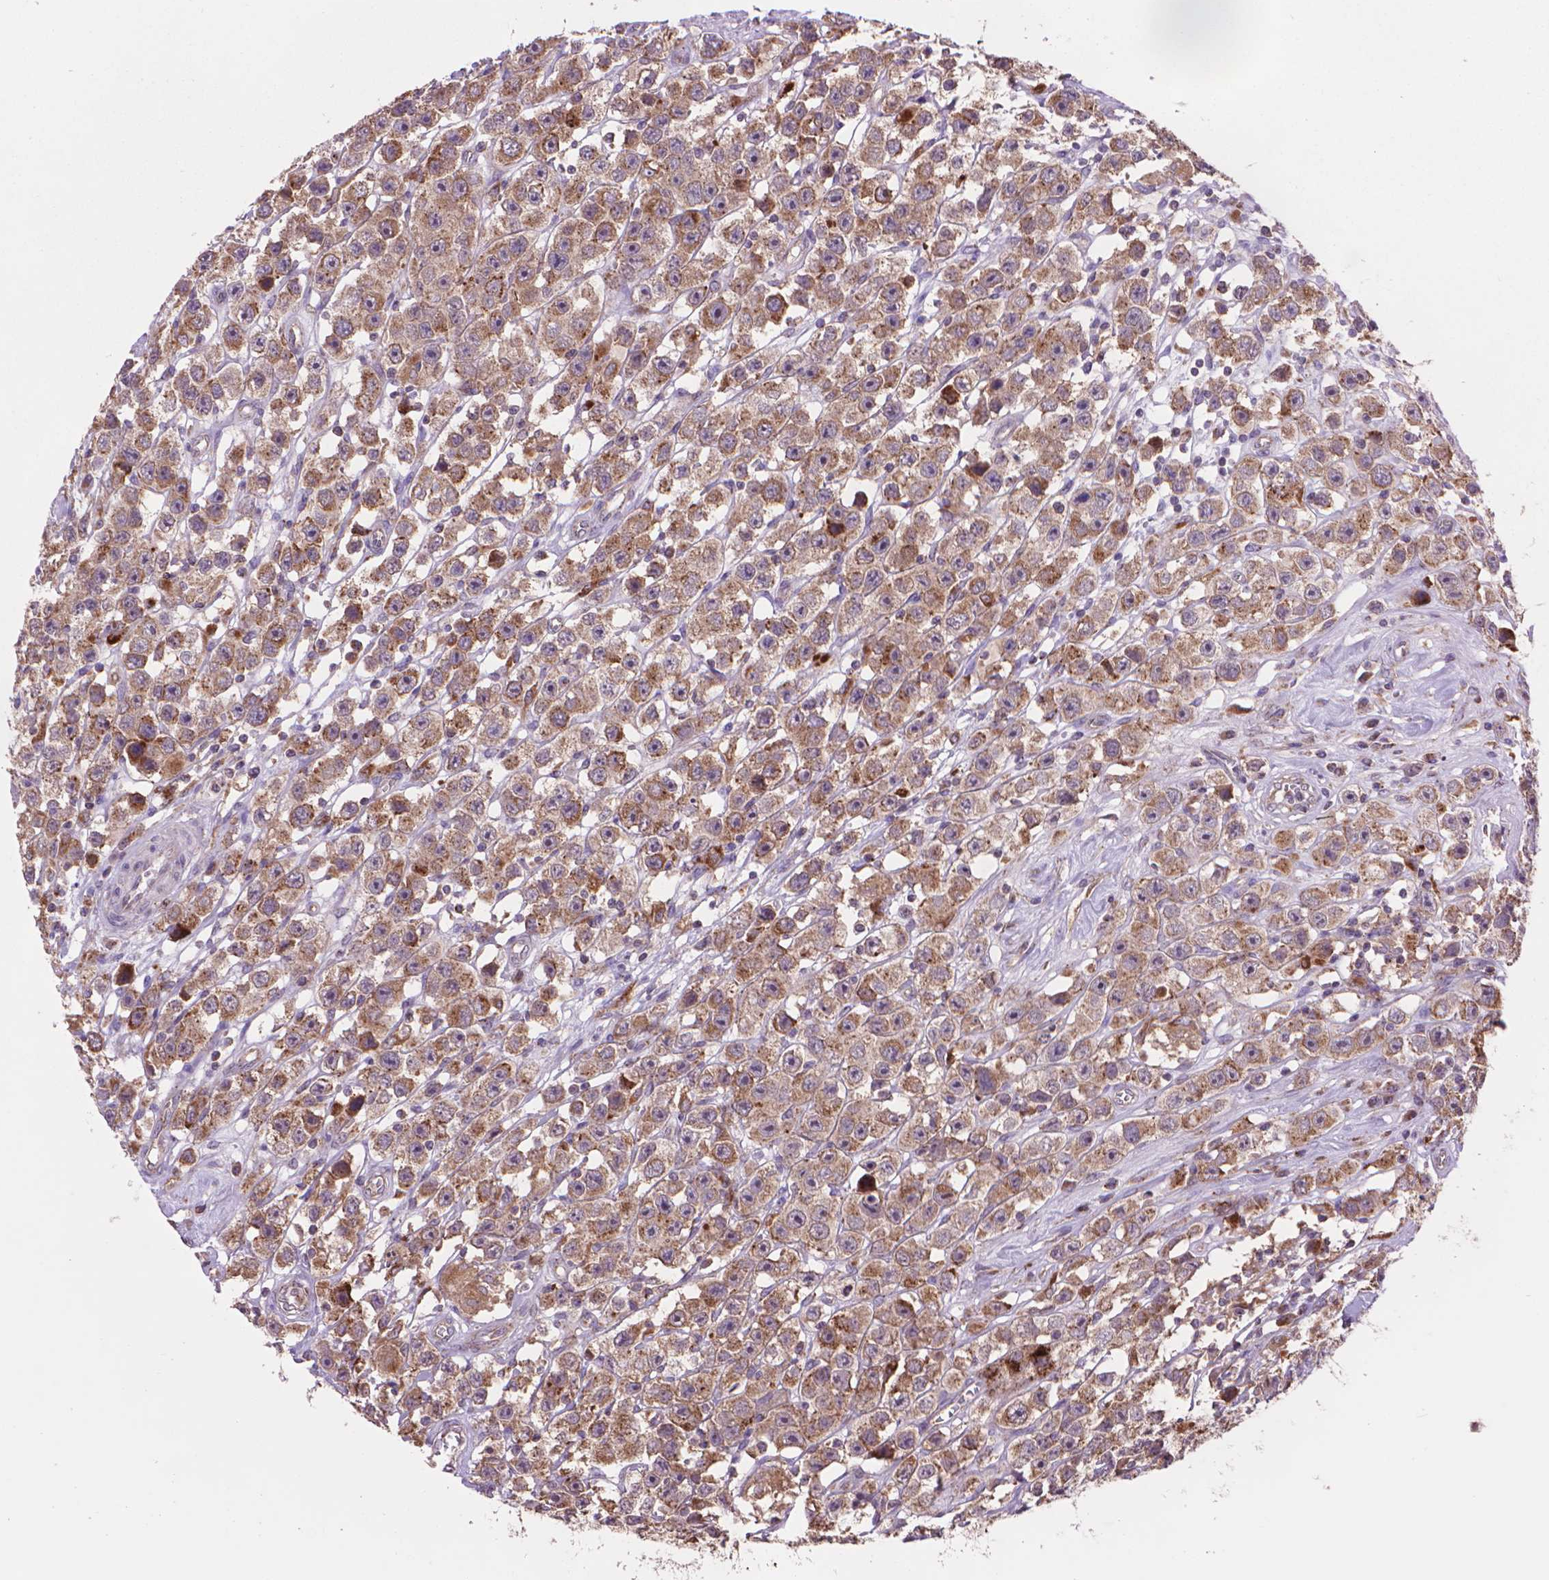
{"staining": {"intensity": "moderate", "quantity": ">75%", "location": "cytoplasmic/membranous"}, "tissue": "testis cancer", "cell_type": "Tumor cells", "image_type": "cancer", "snomed": [{"axis": "morphology", "description": "Seminoma, NOS"}, {"axis": "topography", "description": "Testis"}], "caption": "Moderate cytoplasmic/membranous staining for a protein is seen in approximately >75% of tumor cells of seminoma (testis) using immunohistochemistry (IHC).", "gene": "GLB1", "patient": {"sex": "male", "age": 45}}